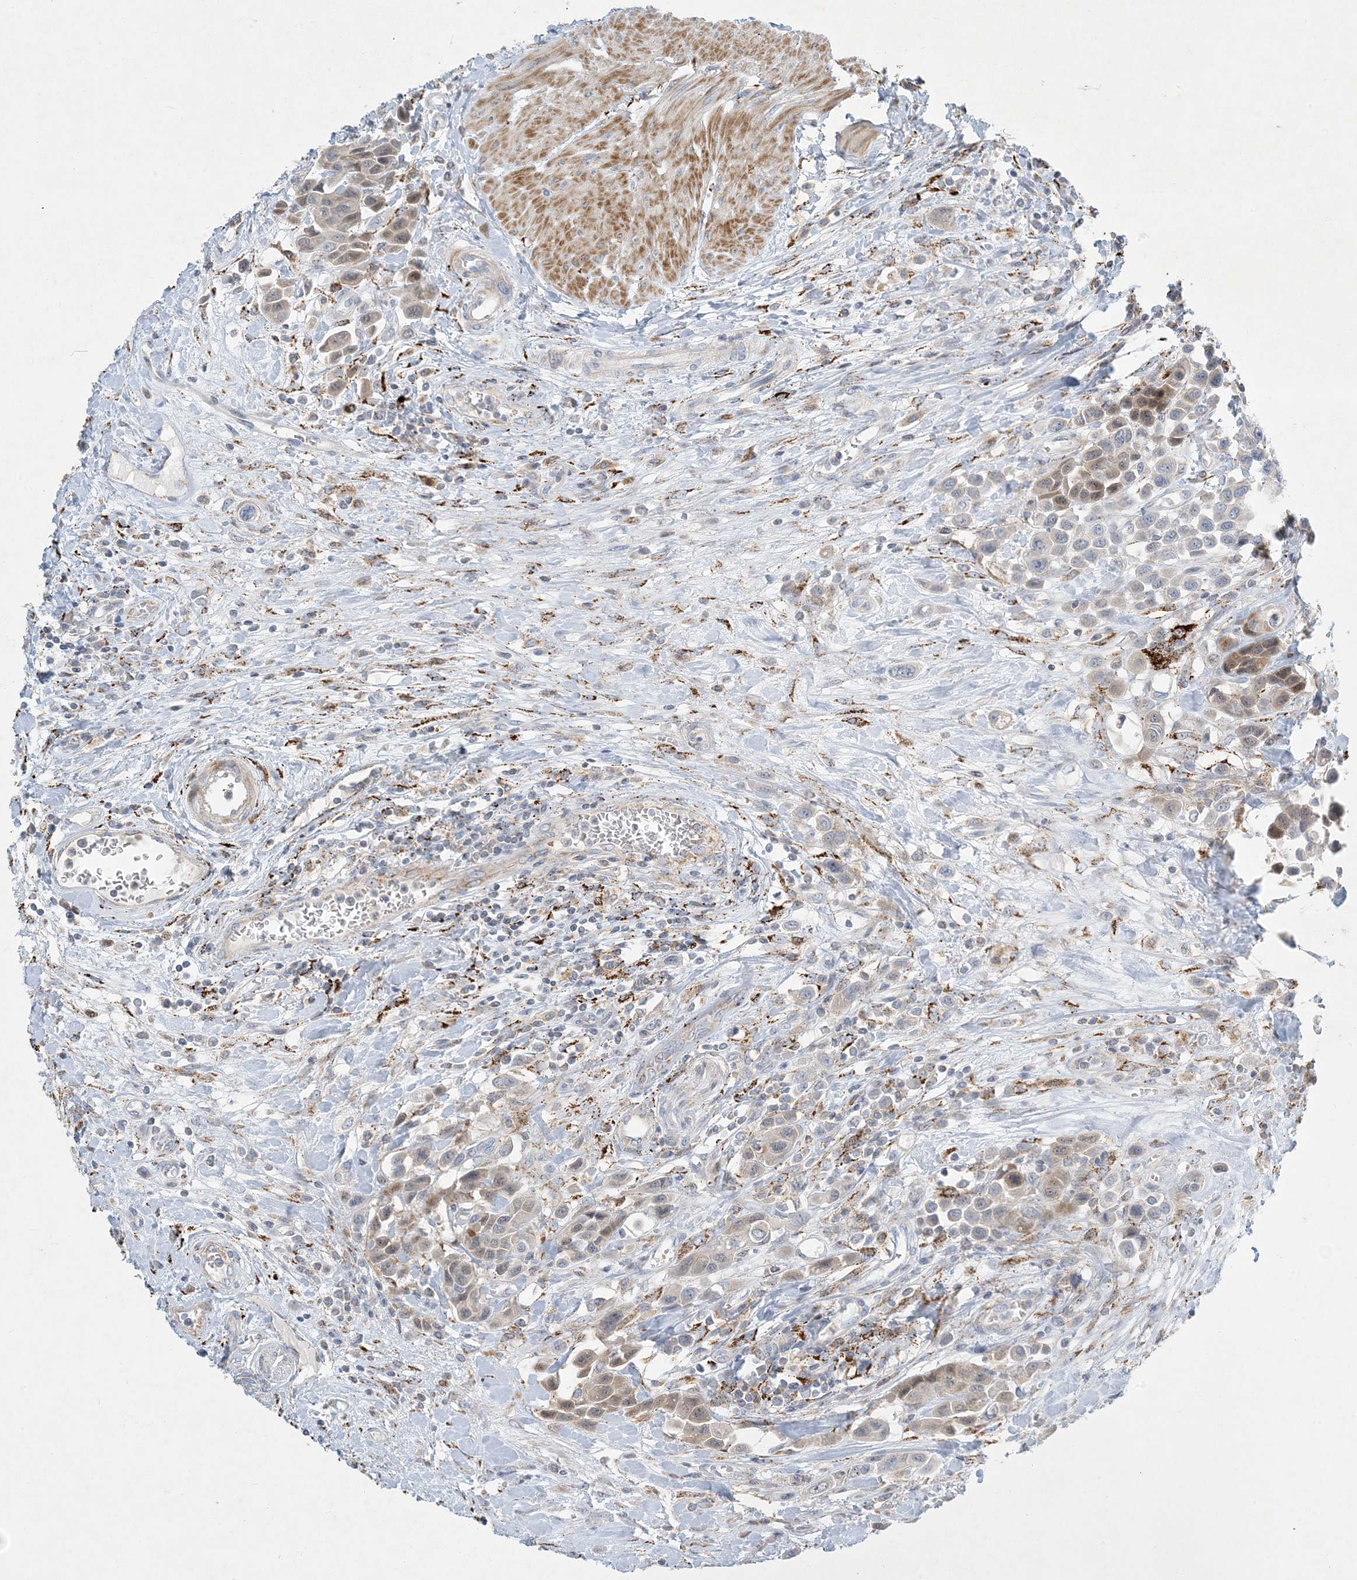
{"staining": {"intensity": "weak", "quantity": "25%-75%", "location": "cytoplasmic/membranous,nuclear"}, "tissue": "urothelial cancer", "cell_type": "Tumor cells", "image_type": "cancer", "snomed": [{"axis": "morphology", "description": "Urothelial carcinoma, High grade"}, {"axis": "topography", "description": "Urinary bladder"}], "caption": "Human urothelial cancer stained for a protein (brown) exhibits weak cytoplasmic/membranous and nuclear positive staining in approximately 25%-75% of tumor cells.", "gene": "LTN1", "patient": {"sex": "male", "age": 50}}